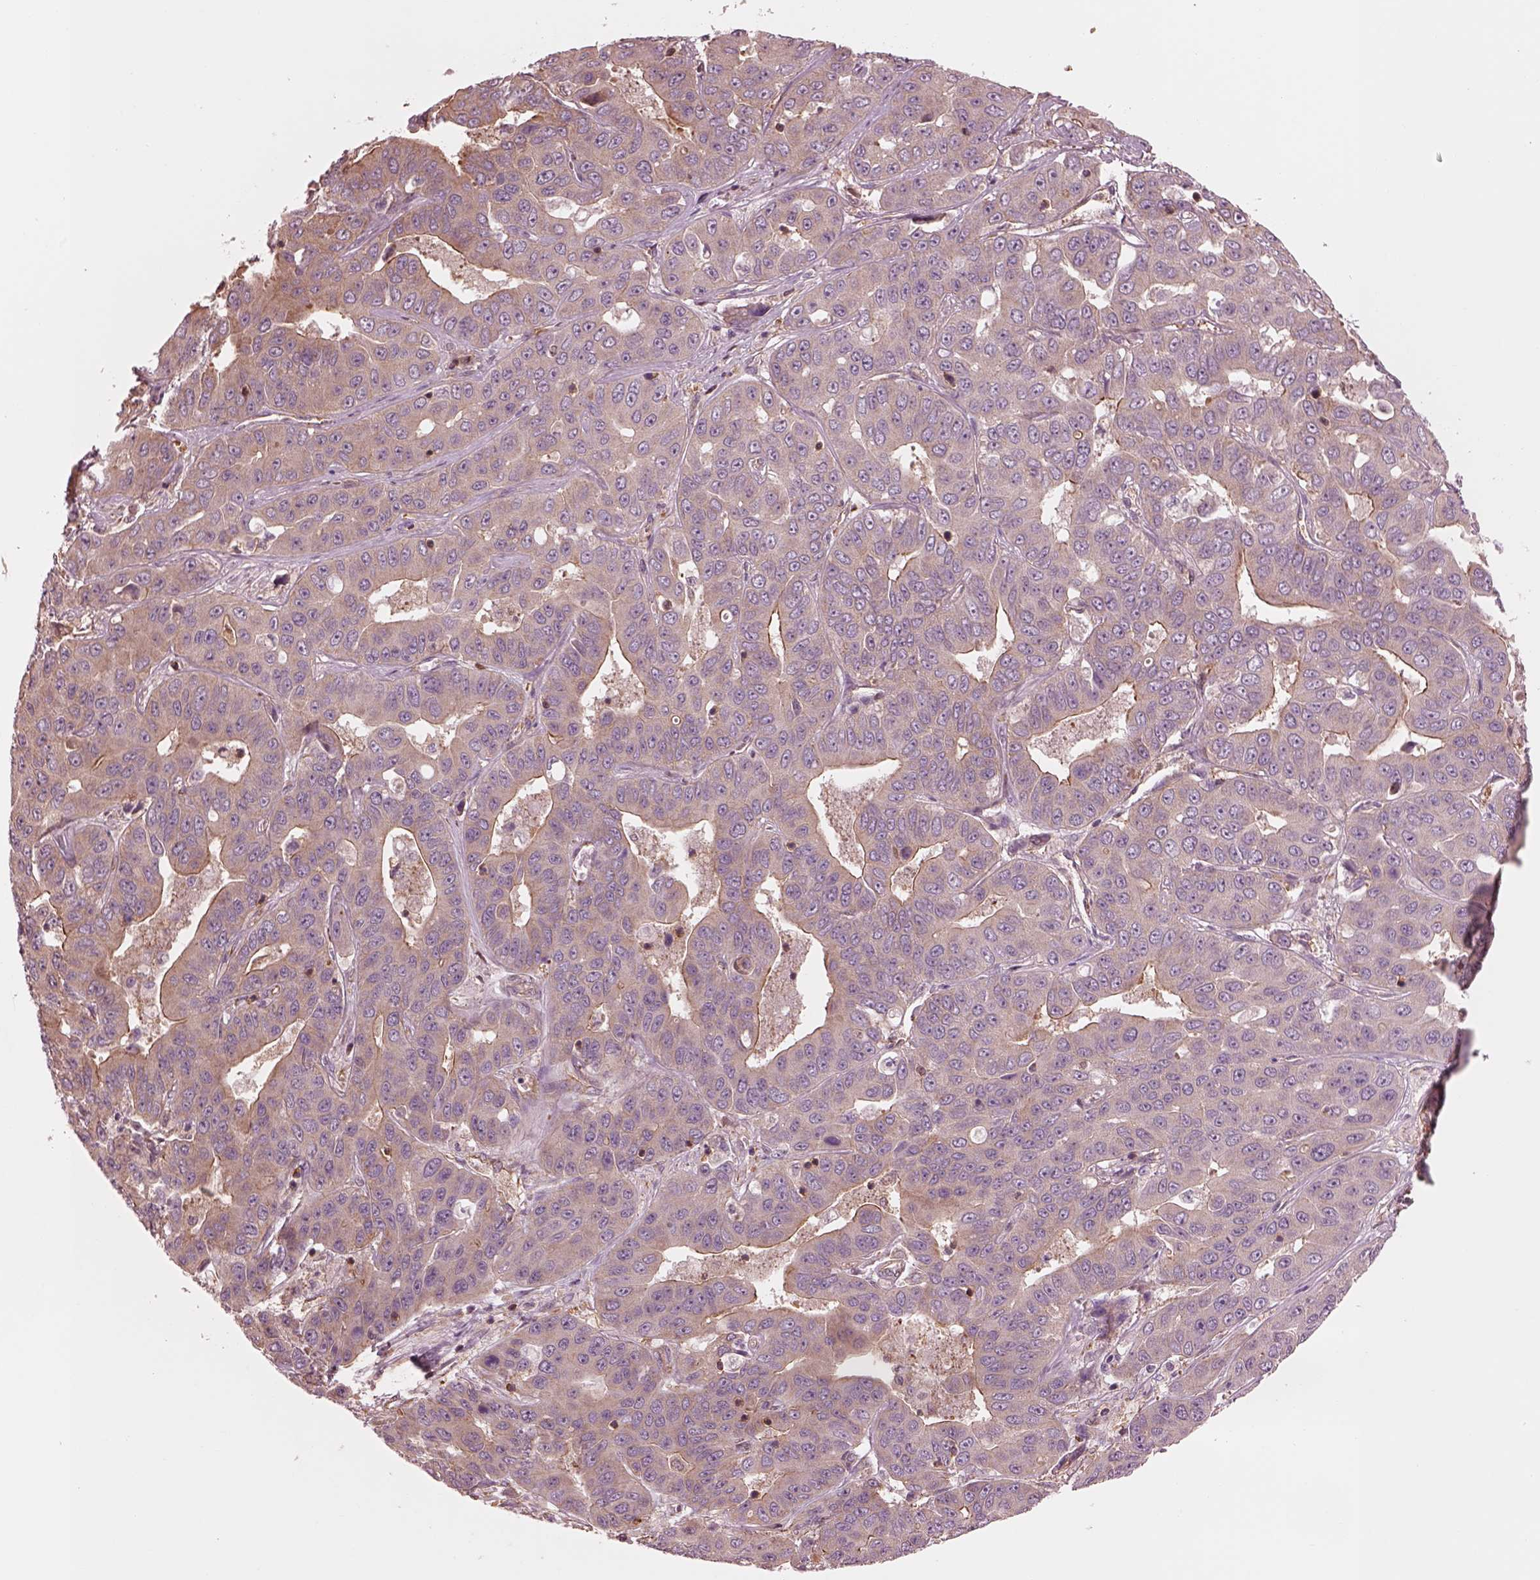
{"staining": {"intensity": "strong", "quantity": "<25%", "location": "cytoplasmic/membranous"}, "tissue": "liver cancer", "cell_type": "Tumor cells", "image_type": "cancer", "snomed": [{"axis": "morphology", "description": "Cholangiocarcinoma"}, {"axis": "topography", "description": "Liver"}], "caption": "Immunohistochemistry (IHC) micrograph of human liver cancer stained for a protein (brown), which demonstrates medium levels of strong cytoplasmic/membranous staining in approximately <25% of tumor cells.", "gene": "STK33", "patient": {"sex": "female", "age": 52}}